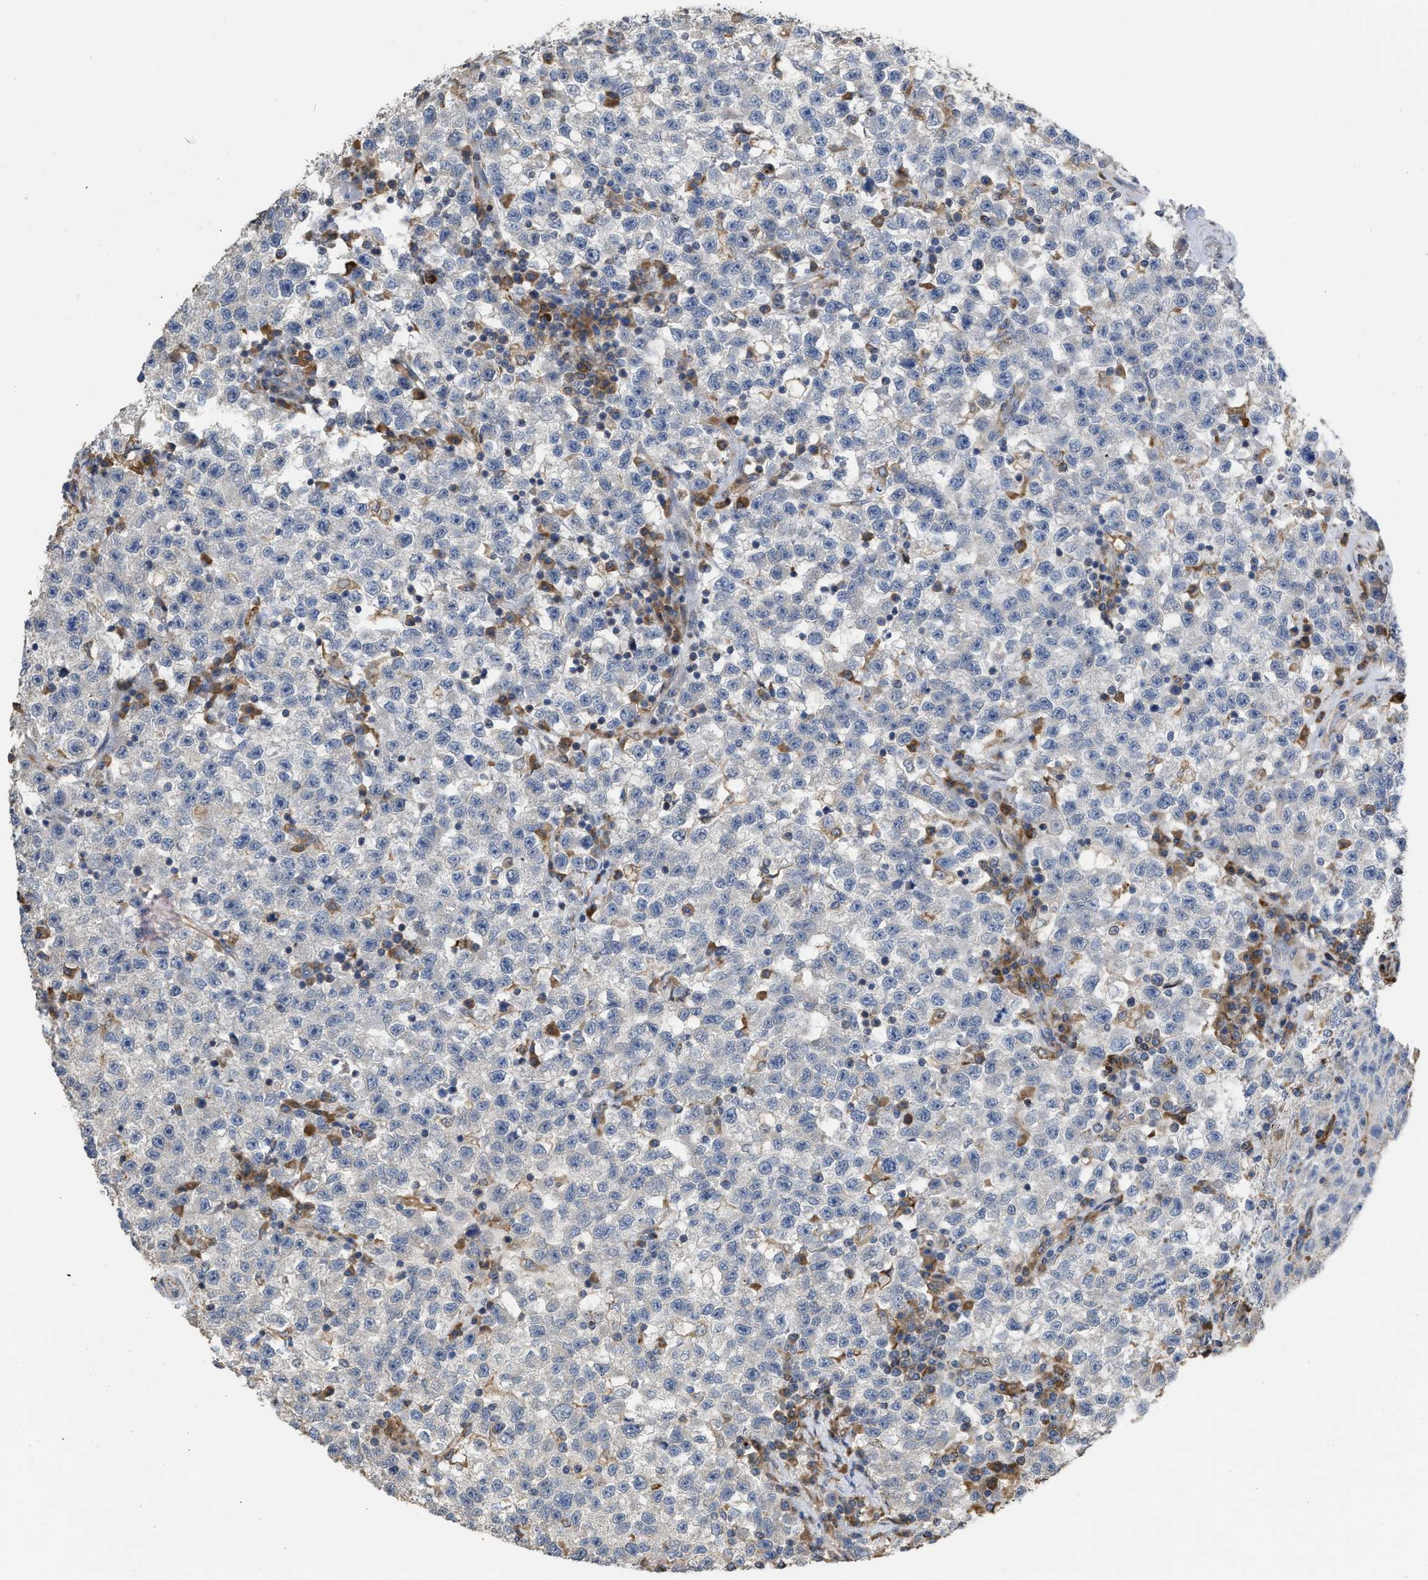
{"staining": {"intensity": "negative", "quantity": "none", "location": "none"}, "tissue": "testis cancer", "cell_type": "Tumor cells", "image_type": "cancer", "snomed": [{"axis": "morphology", "description": "Seminoma, NOS"}, {"axis": "topography", "description": "Testis"}], "caption": "IHC of testis cancer (seminoma) demonstrates no staining in tumor cells.", "gene": "AK2", "patient": {"sex": "male", "age": 22}}